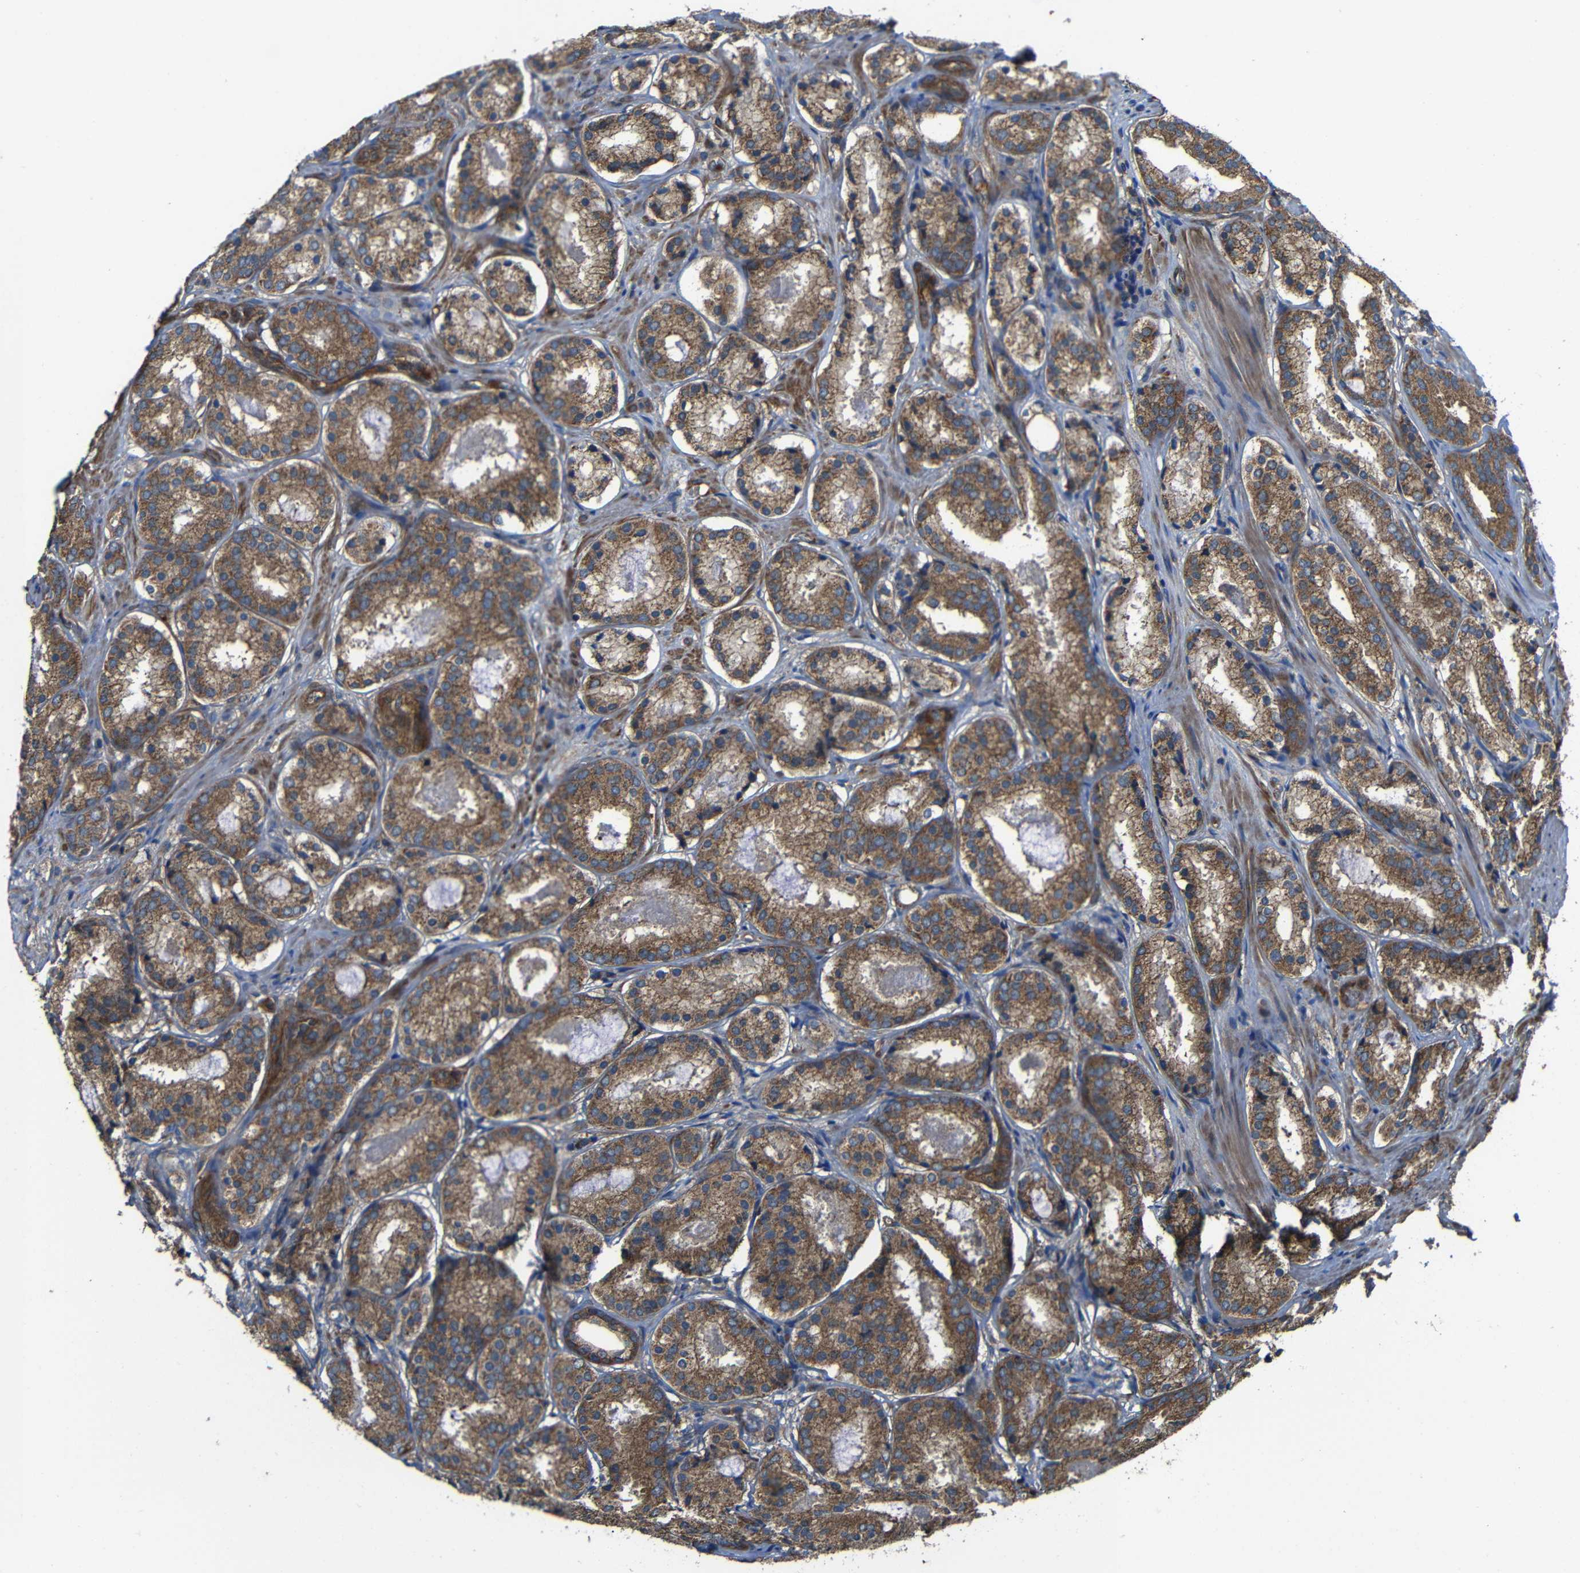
{"staining": {"intensity": "moderate", "quantity": ">75%", "location": "cytoplasmic/membranous"}, "tissue": "prostate cancer", "cell_type": "Tumor cells", "image_type": "cancer", "snomed": [{"axis": "morphology", "description": "Adenocarcinoma, Low grade"}, {"axis": "topography", "description": "Prostate"}], "caption": "A micrograph showing moderate cytoplasmic/membranous expression in about >75% of tumor cells in prostate cancer, as visualized by brown immunohistochemical staining.", "gene": "PTCH1", "patient": {"sex": "male", "age": 69}}